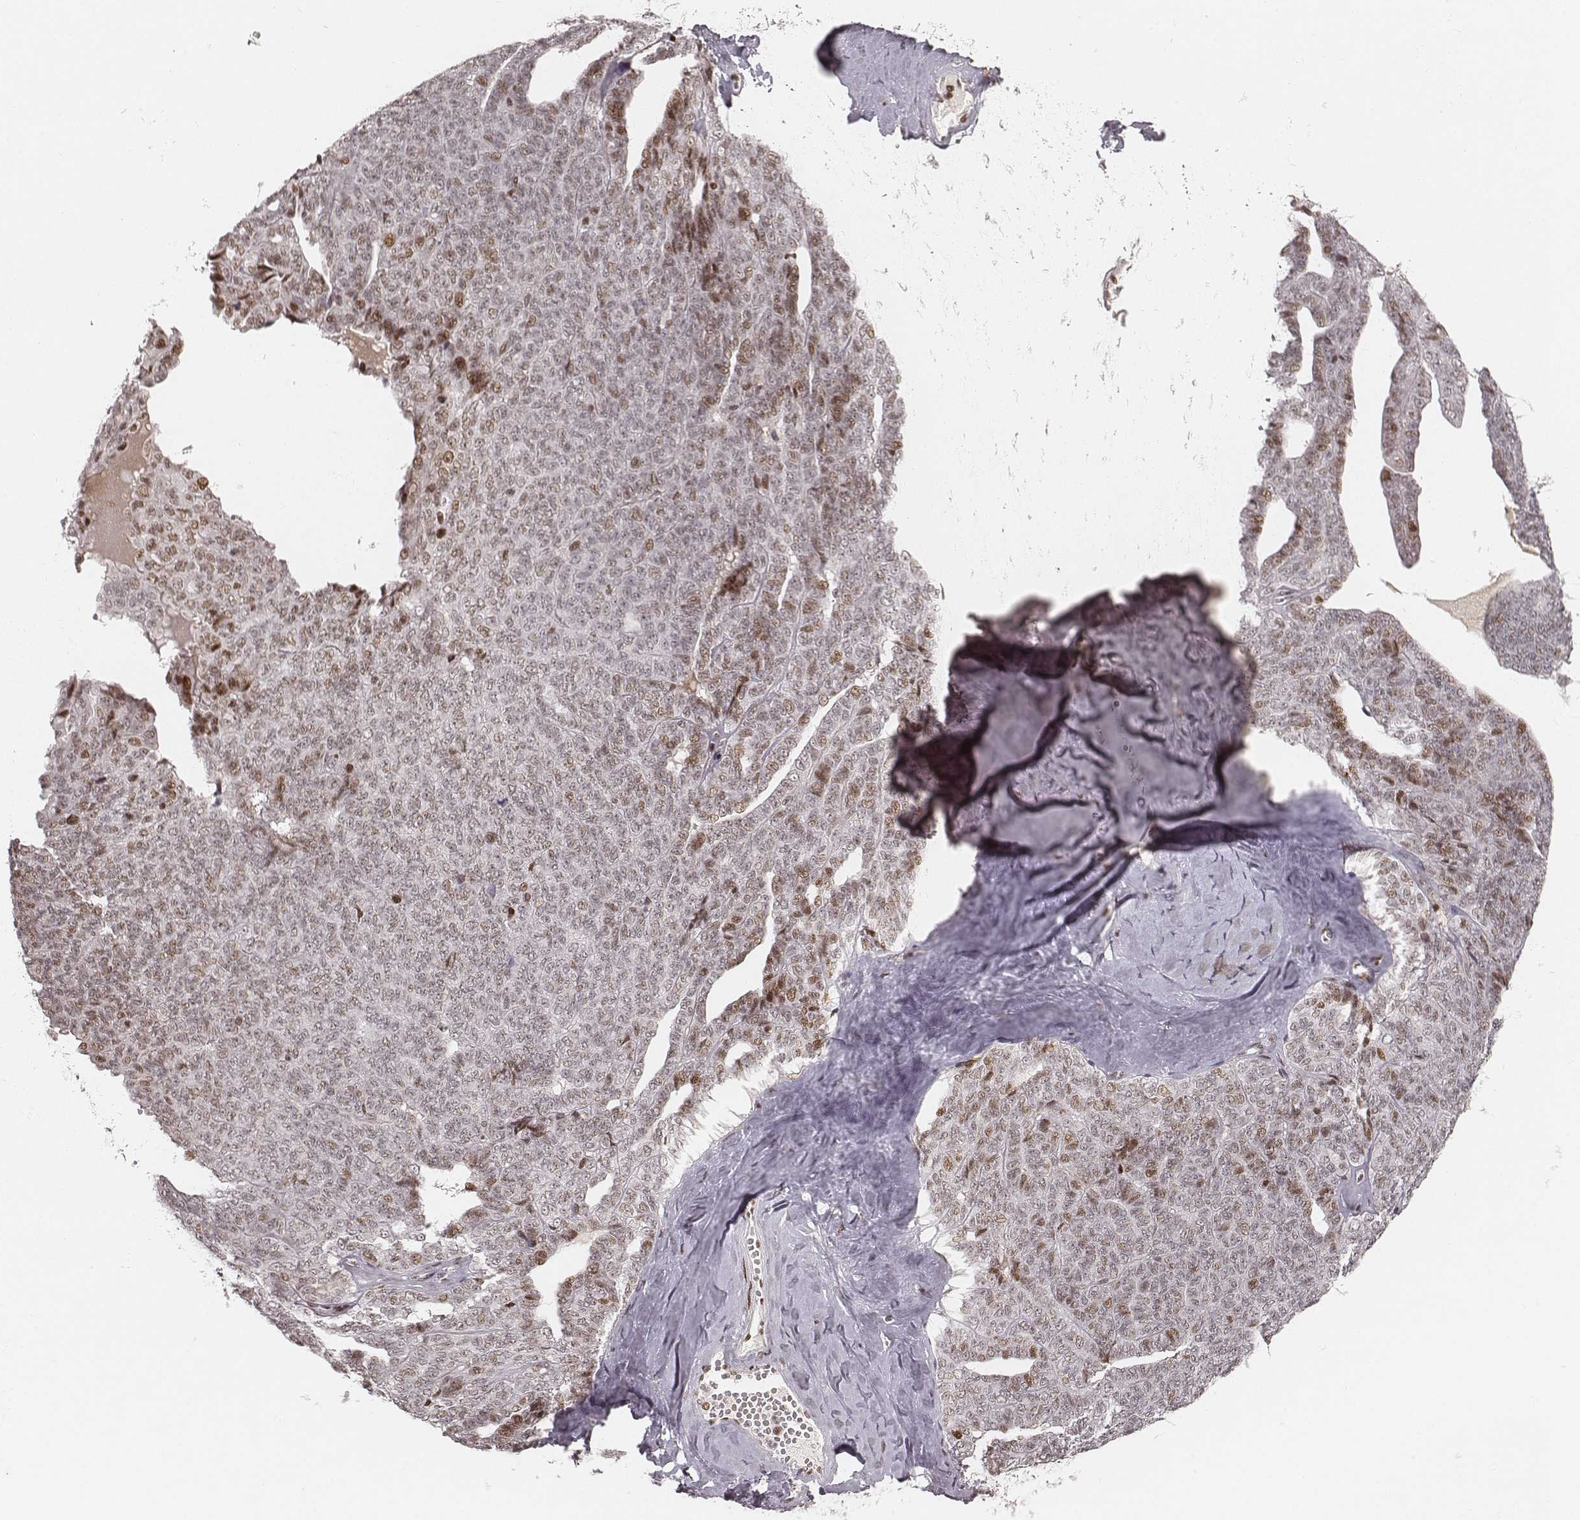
{"staining": {"intensity": "moderate", "quantity": "25%-75%", "location": "nuclear"}, "tissue": "ovarian cancer", "cell_type": "Tumor cells", "image_type": "cancer", "snomed": [{"axis": "morphology", "description": "Cystadenocarcinoma, serous, NOS"}, {"axis": "topography", "description": "Ovary"}], "caption": "Immunohistochemical staining of human ovarian serous cystadenocarcinoma displays medium levels of moderate nuclear staining in approximately 25%-75% of tumor cells. The protein of interest is shown in brown color, while the nuclei are stained blue.", "gene": "HNRNPC", "patient": {"sex": "female", "age": 71}}